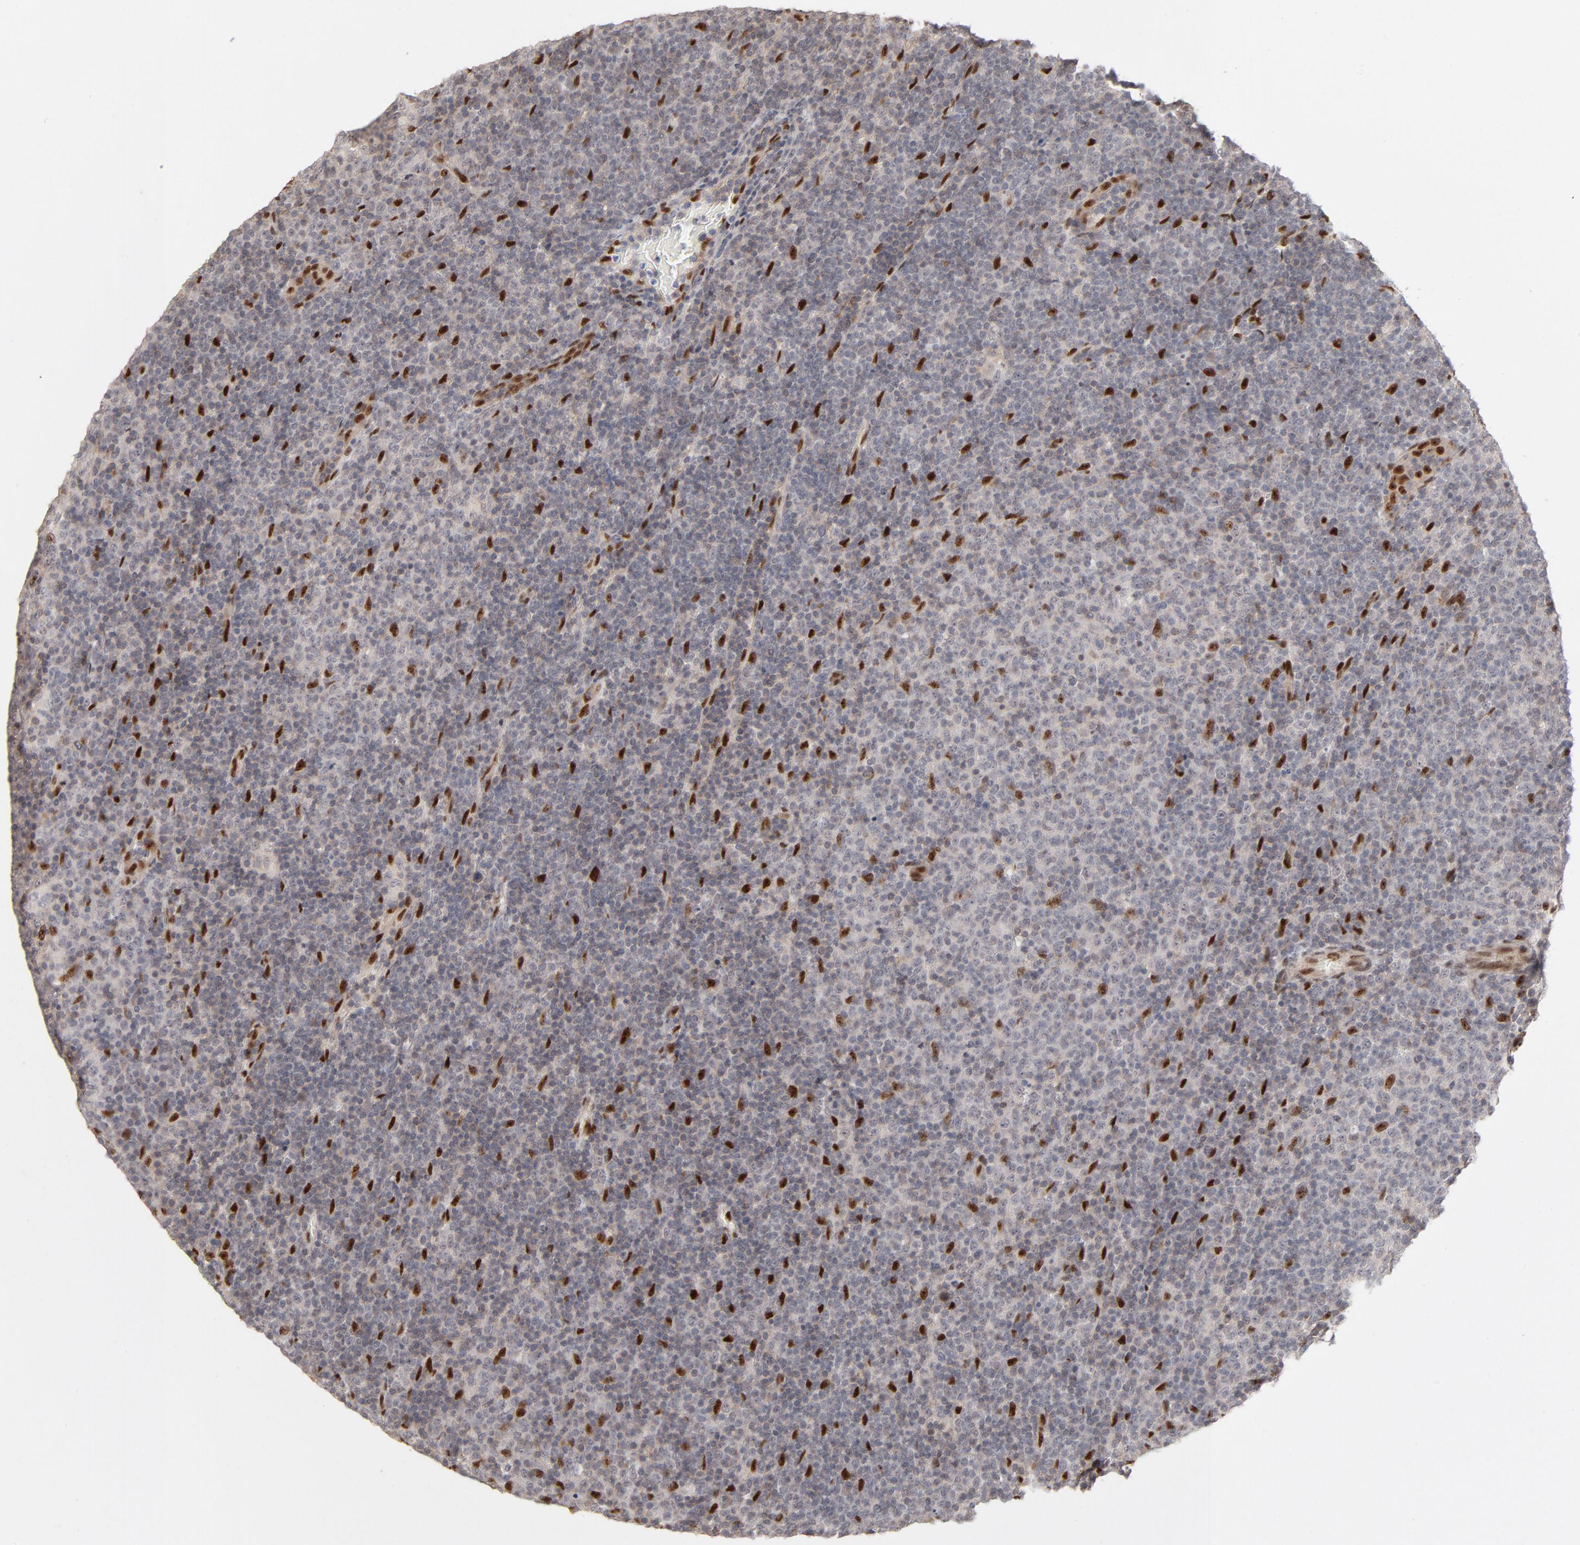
{"staining": {"intensity": "negative", "quantity": "none", "location": "none"}, "tissue": "lymphoma", "cell_type": "Tumor cells", "image_type": "cancer", "snomed": [{"axis": "morphology", "description": "Malignant lymphoma, non-Hodgkin's type, Low grade"}, {"axis": "topography", "description": "Lymph node"}], "caption": "This is an immunohistochemistry (IHC) photomicrograph of lymphoma. There is no expression in tumor cells.", "gene": "NFIB", "patient": {"sex": "male", "age": 70}}